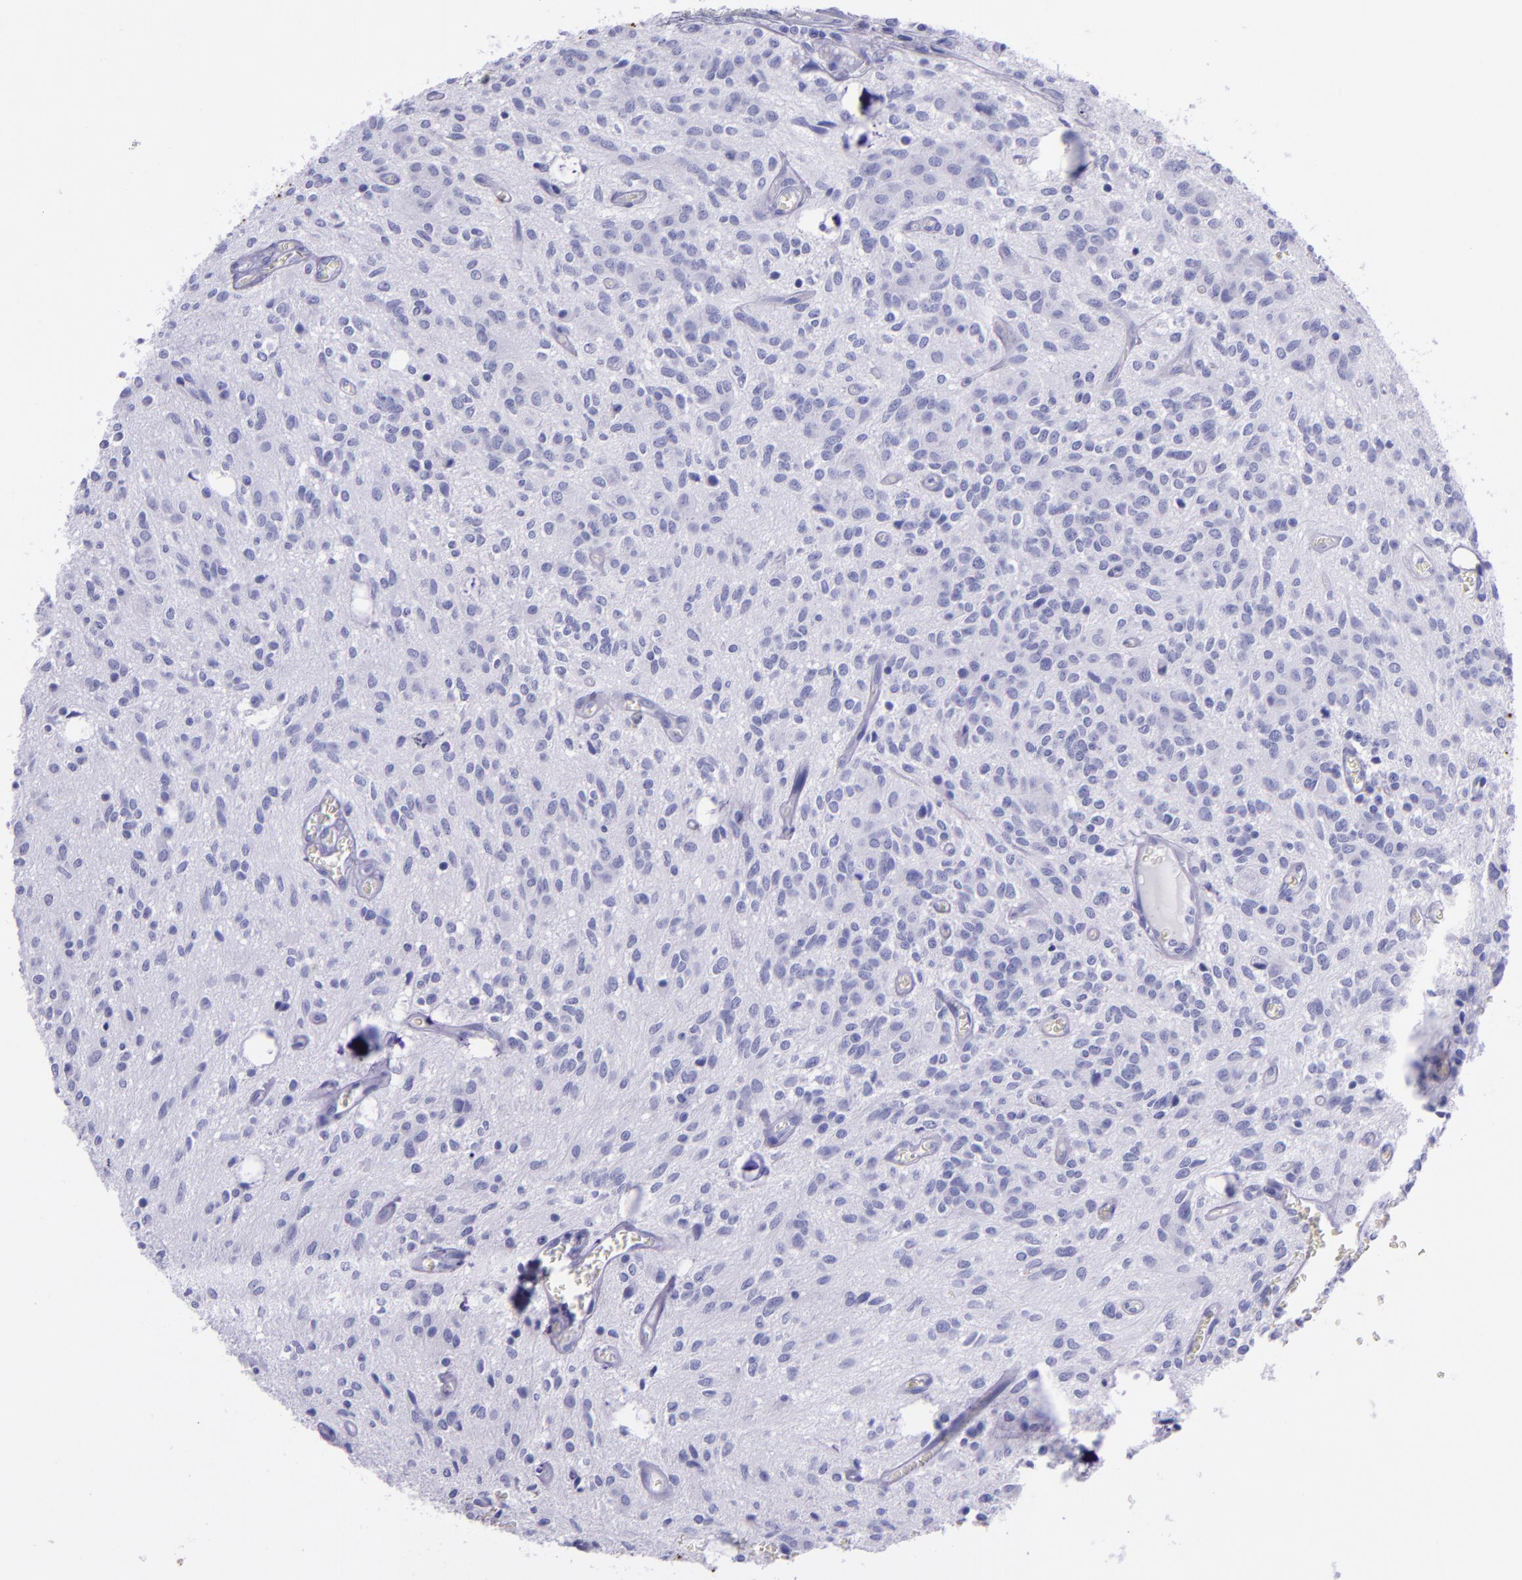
{"staining": {"intensity": "negative", "quantity": "none", "location": "none"}, "tissue": "glioma", "cell_type": "Tumor cells", "image_type": "cancer", "snomed": [{"axis": "morphology", "description": "Glioma, malignant, Low grade"}, {"axis": "topography", "description": "Brain"}], "caption": "DAB immunohistochemical staining of malignant glioma (low-grade) exhibits no significant expression in tumor cells. (DAB (3,3'-diaminobenzidine) IHC visualized using brightfield microscopy, high magnification).", "gene": "MBP", "patient": {"sex": "female", "age": 15}}